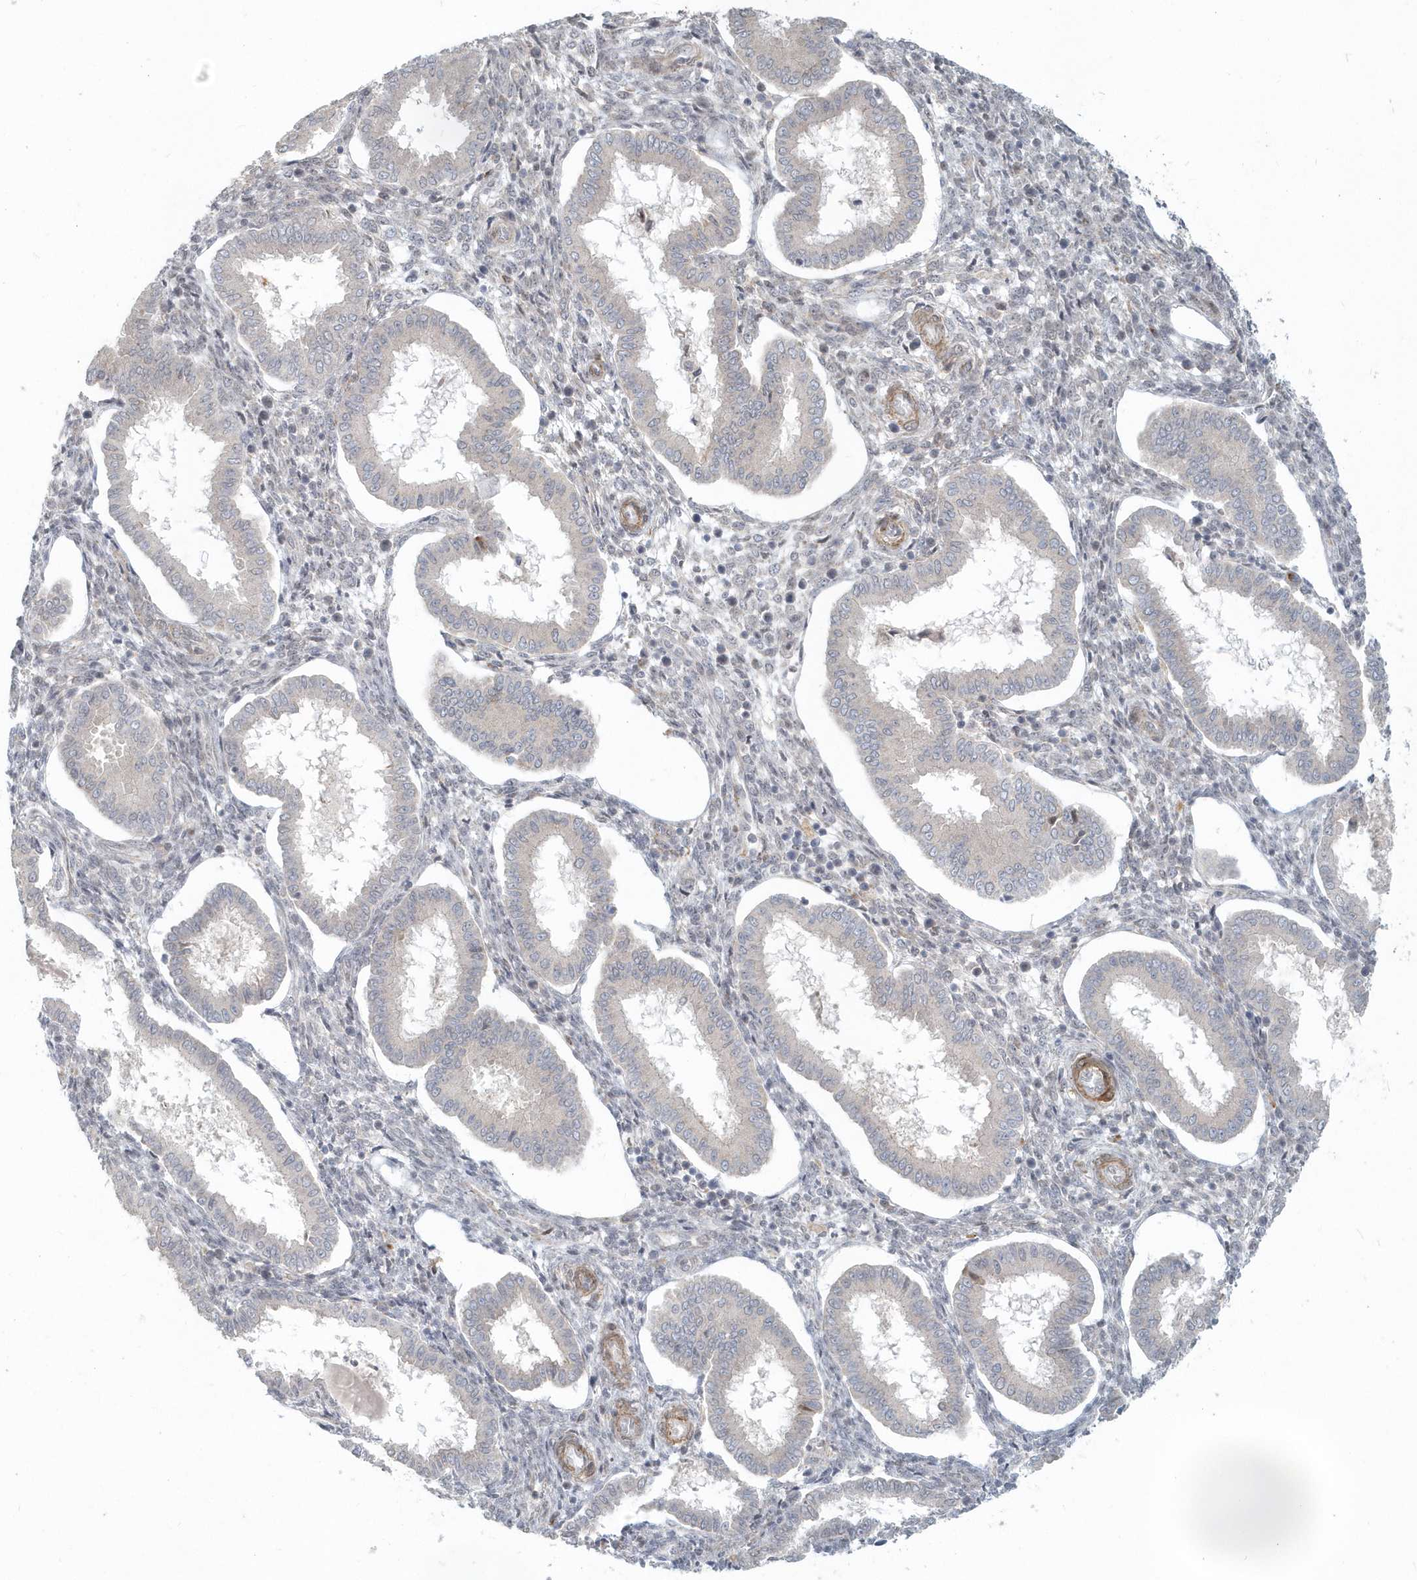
{"staining": {"intensity": "negative", "quantity": "none", "location": "none"}, "tissue": "endometrium", "cell_type": "Cells in endometrial stroma", "image_type": "normal", "snomed": [{"axis": "morphology", "description": "Normal tissue, NOS"}, {"axis": "topography", "description": "Endometrium"}], "caption": "DAB (3,3'-diaminobenzidine) immunohistochemical staining of normal endometrium displays no significant staining in cells in endometrial stroma.", "gene": "NAPB", "patient": {"sex": "female", "age": 24}}